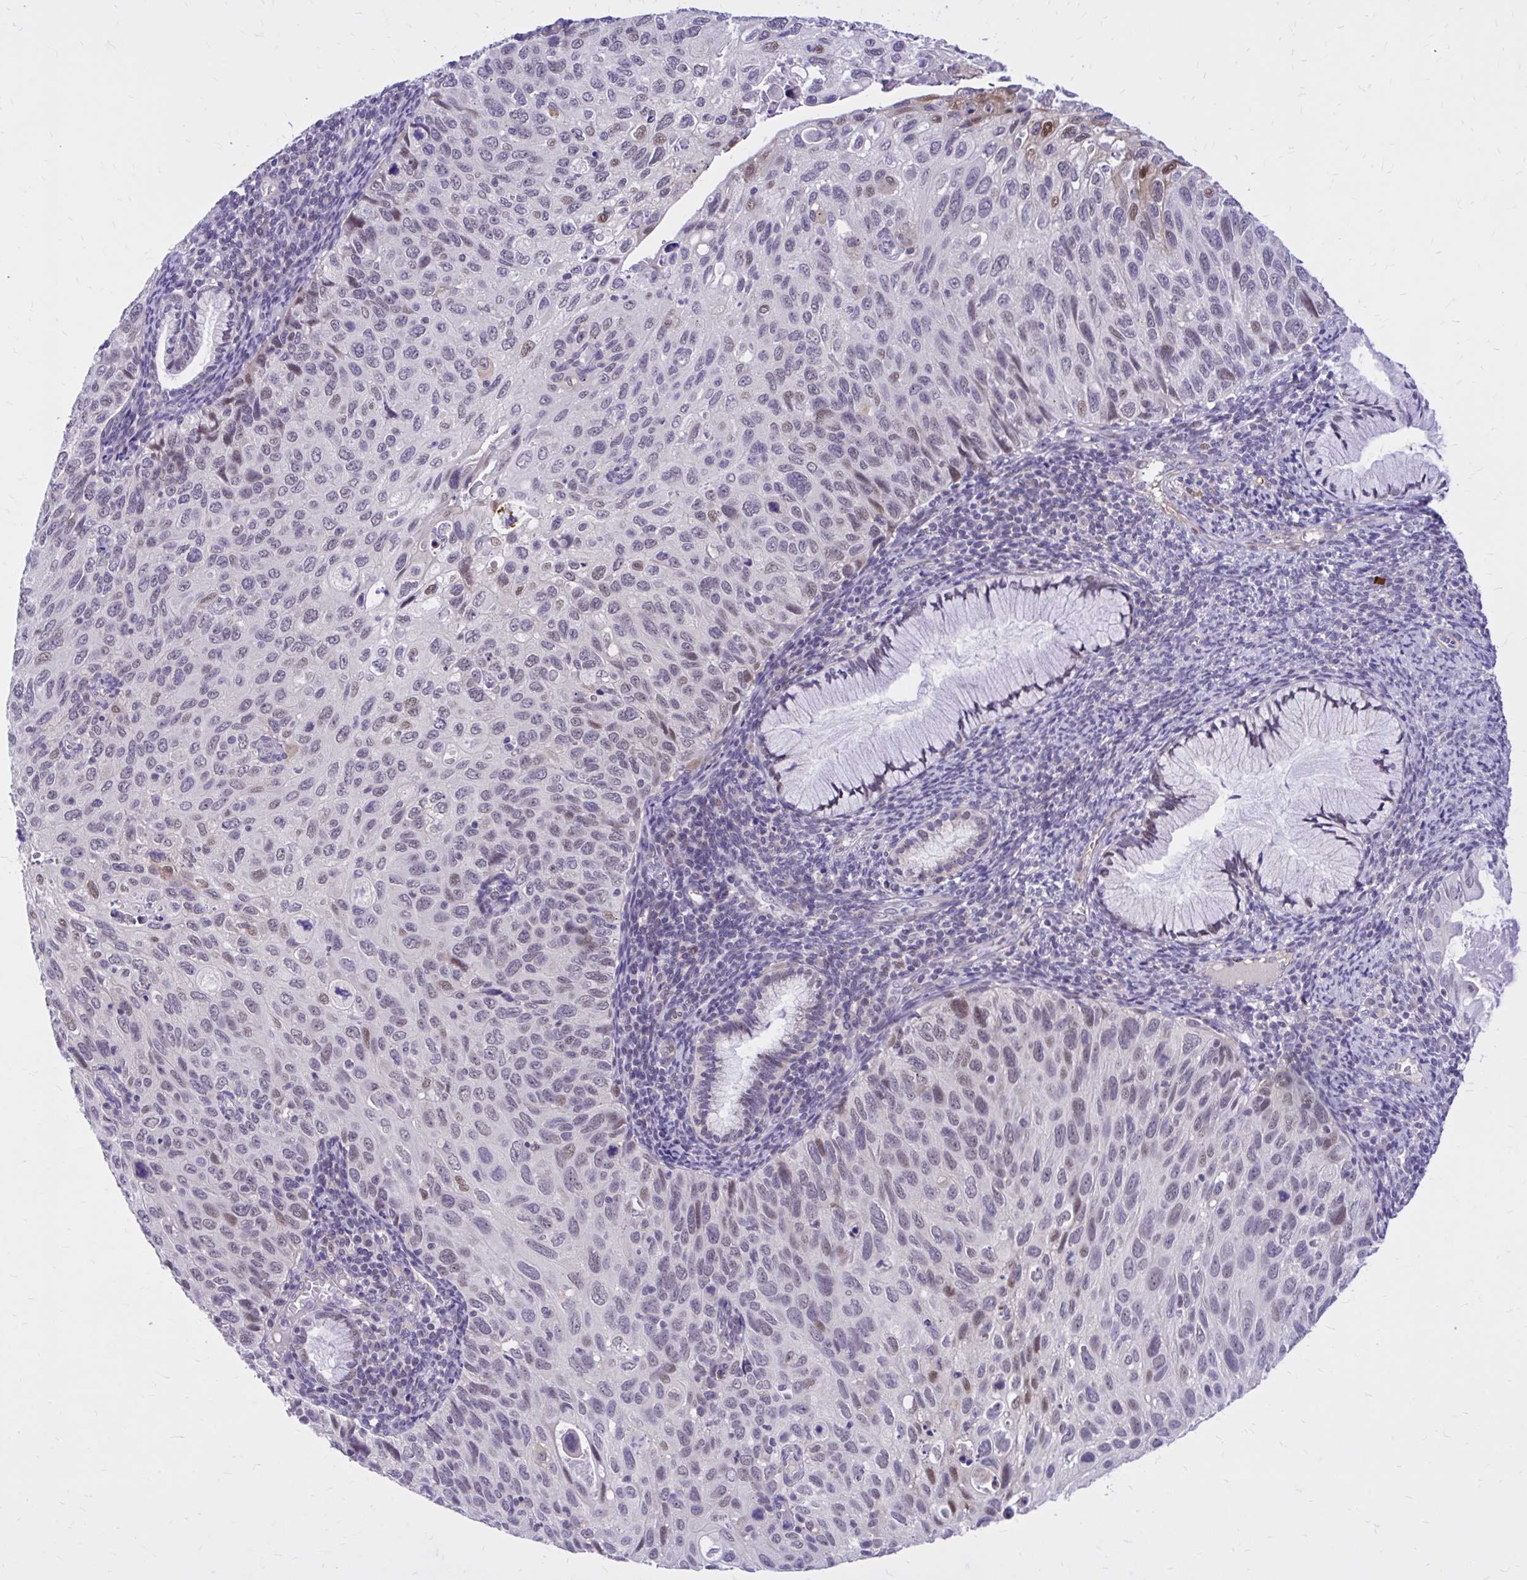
{"staining": {"intensity": "moderate", "quantity": "<25%", "location": "nuclear"}, "tissue": "cervical cancer", "cell_type": "Tumor cells", "image_type": "cancer", "snomed": [{"axis": "morphology", "description": "Squamous cell carcinoma, NOS"}, {"axis": "topography", "description": "Cervix"}], "caption": "Cervical squamous cell carcinoma tissue reveals moderate nuclear expression in approximately <25% of tumor cells, visualized by immunohistochemistry. The staining was performed using DAB to visualize the protein expression in brown, while the nuclei were stained in blue with hematoxylin (Magnification: 20x).", "gene": "ZBTB25", "patient": {"sex": "female", "age": 70}}